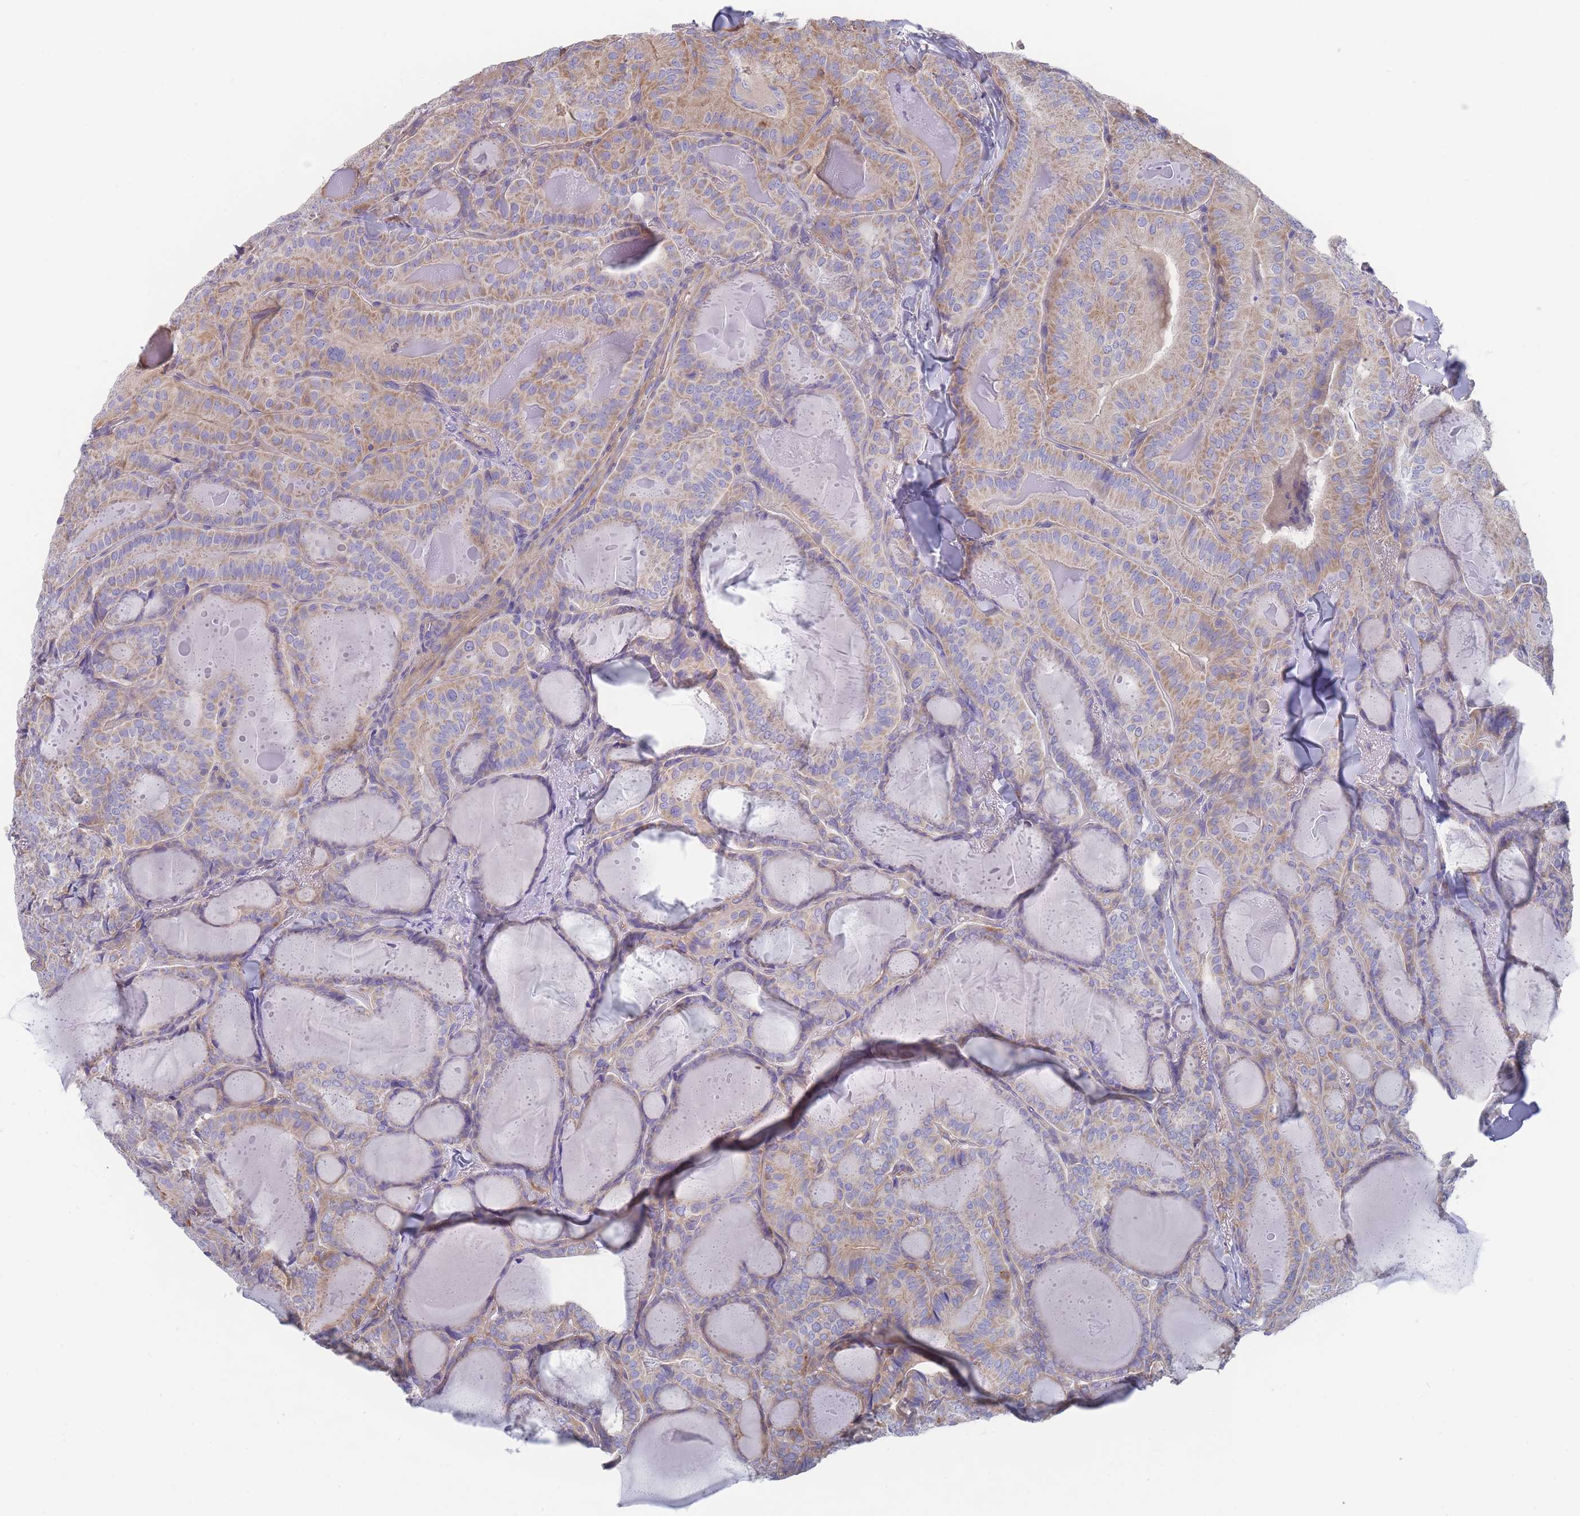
{"staining": {"intensity": "moderate", "quantity": "25%-75%", "location": "cytoplasmic/membranous"}, "tissue": "thyroid cancer", "cell_type": "Tumor cells", "image_type": "cancer", "snomed": [{"axis": "morphology", "description": "Papillary adenocarcinoma, NOS"}, {"axis": "topography", "description": "Thyroid gland"}], "caption": "There is medium levels of moderate cytoplasmic/membranous staining in tumor cells of papillary adenocarcinoma (thyroid), as demonstrated by immunohistochemical staining (brown color).", "gene": "SCCPDH", "patient": {"sex": "female", "age": 68}}